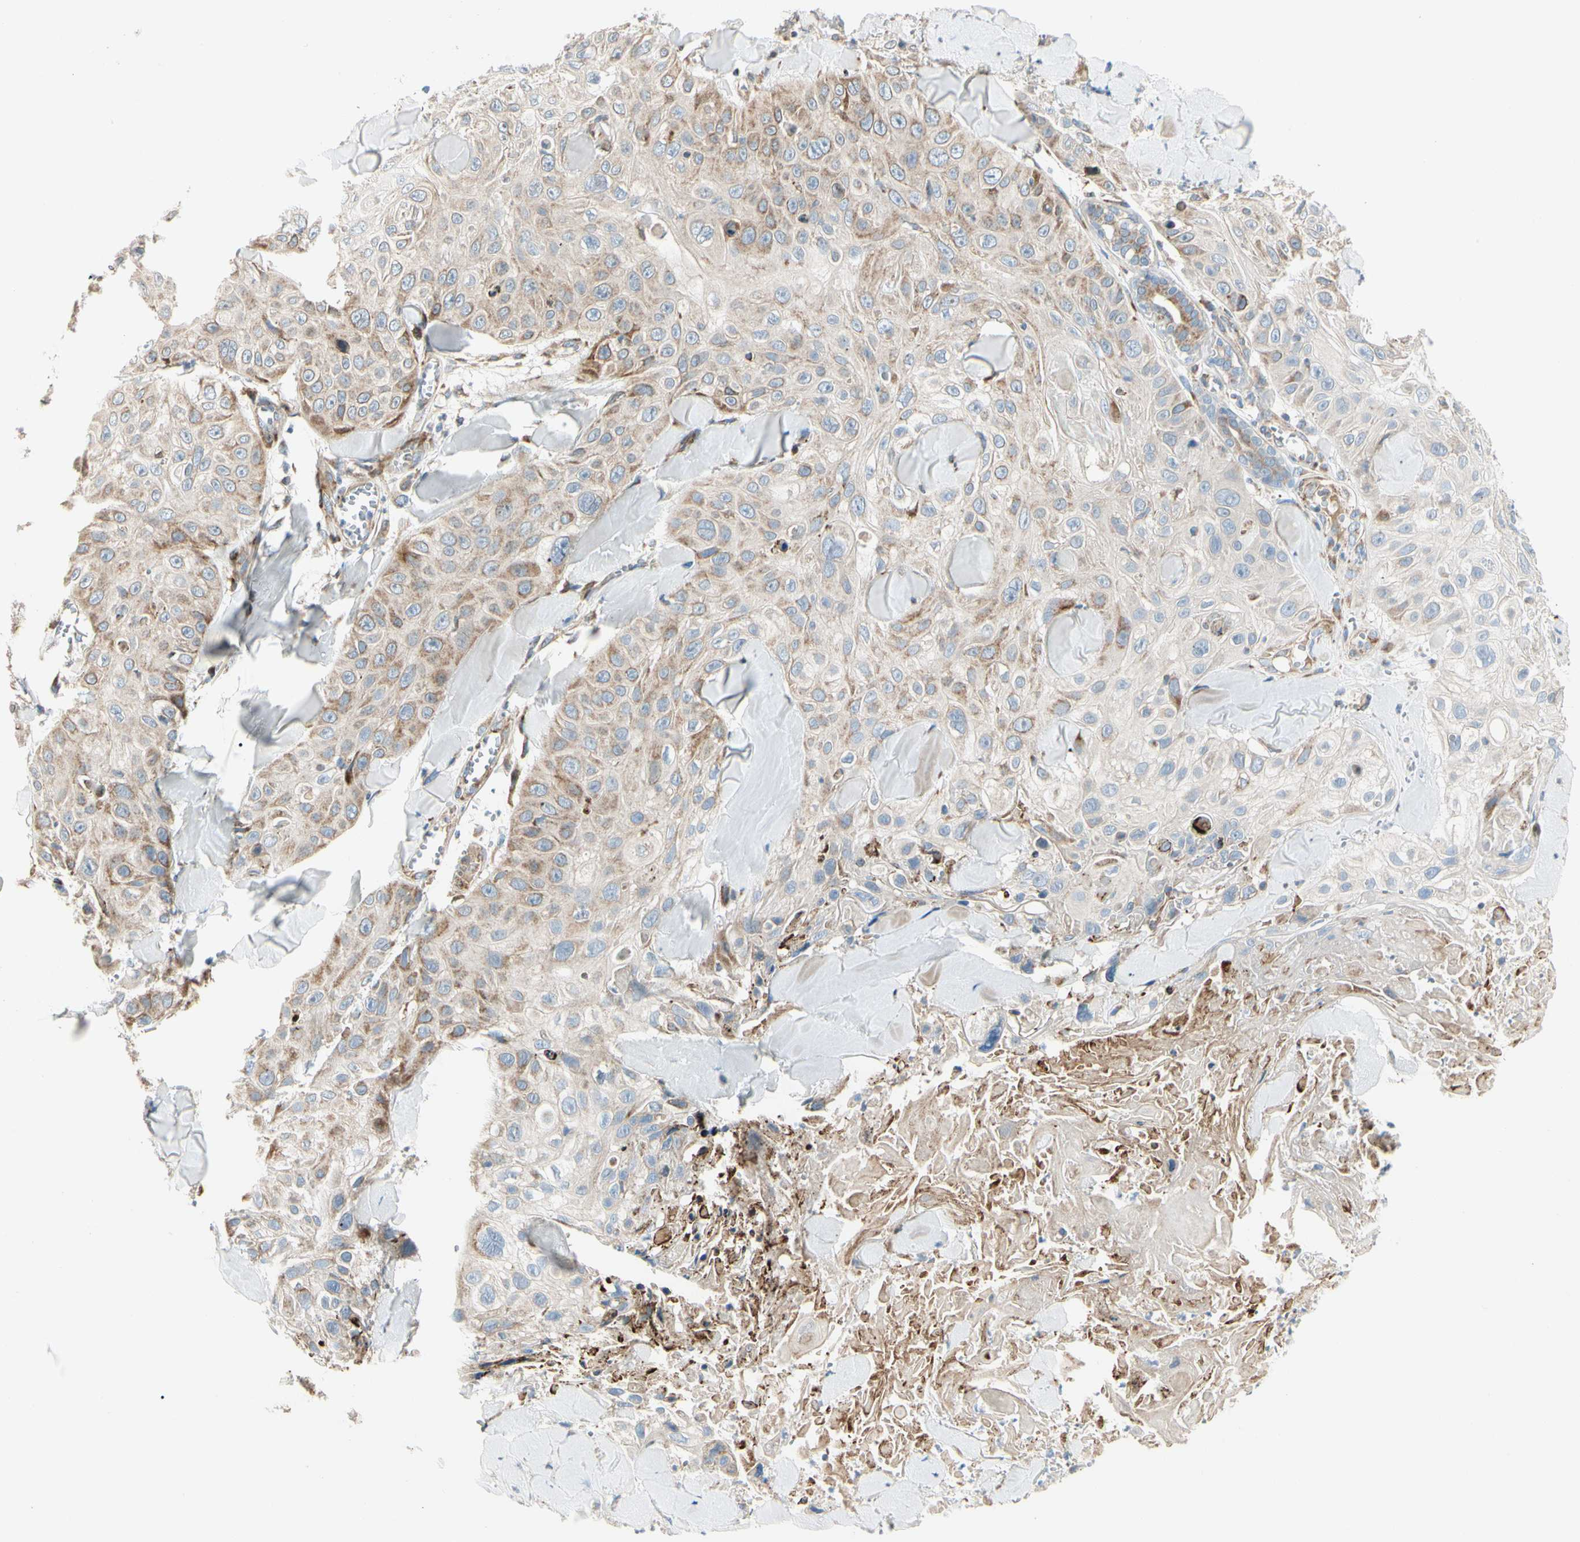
{"staining": {"intensity": "weak", "quantity": ">75%", "location": "cytoplasmic/membranous"}, "tissue": "skin cancer", "cell_type": "Tumor cells", "image_type": "cancer", "snomed": [{"axis": "morphology", "description": "Squamous cell carcinoma, NOS"}, {"axis": "topography", "description": "Skin"}], "caption": "Immunohistochemical staining of squamous cell carcinoma (skin) shows low levels of weak cytoplasmic/membranous protein staining in about >75% of tumor cells.", "gene": "MRPL9", "patient": {"sex": "male", "age": 86}}